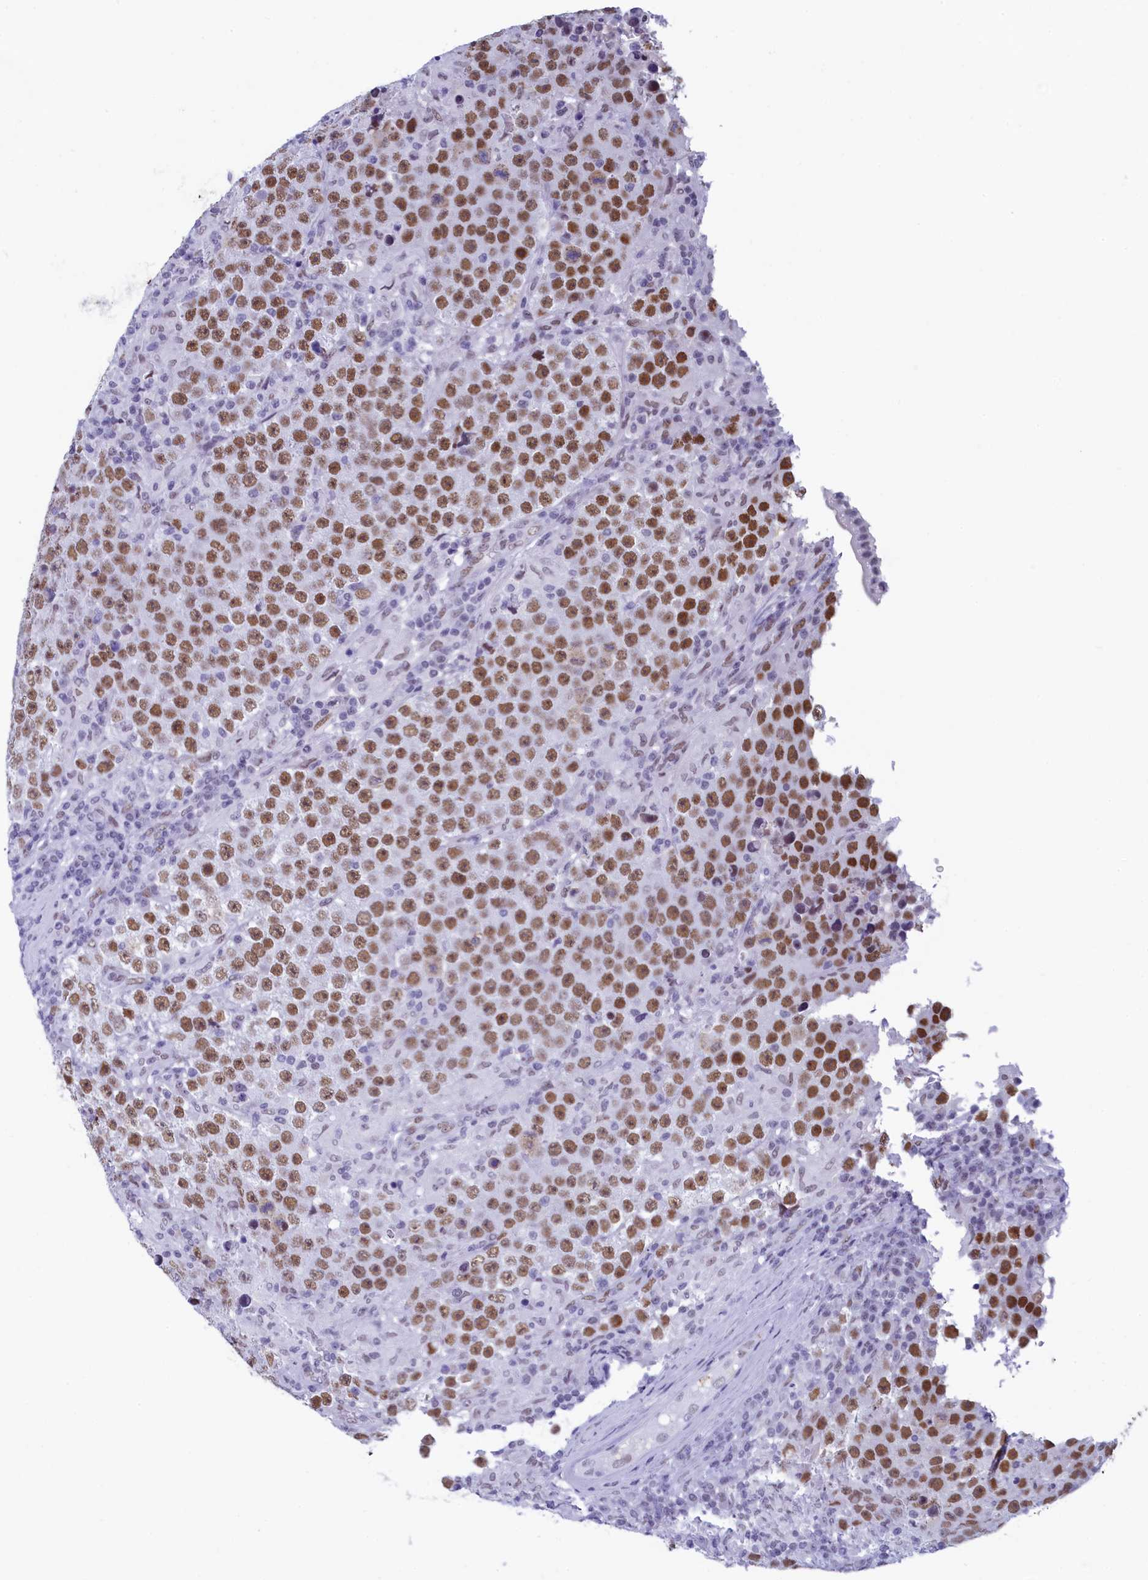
{"staining": {"intensity": "moderate", "quantity": ">75%", "location": "nuclear"}, "tissue": "testis cancer", "cell_type": "Tumor cells", "image_type": "cancer", "snomed": [{"axis": "morphology", "description": "Normal tissue, NOS"}, {"axis": "morphology", "description": "Urothelial carcinoma, High grade"}, {"axis": "morphology", "description": "Seminoma, NOS"}, {"axis": "morphology", "description": "Carcinoma, Embryonal, NOS"}, {"axis": "topography", "description": "Urinary bladder"}, {"axis": "topography", "description": "Testis"}], "caption": "Testis seminoma tissue demonstrates moderate nuclear expression in about >75% of tumor cells", "gene": "SUGP2", "patient": {"sex": "male", "age": 41}}